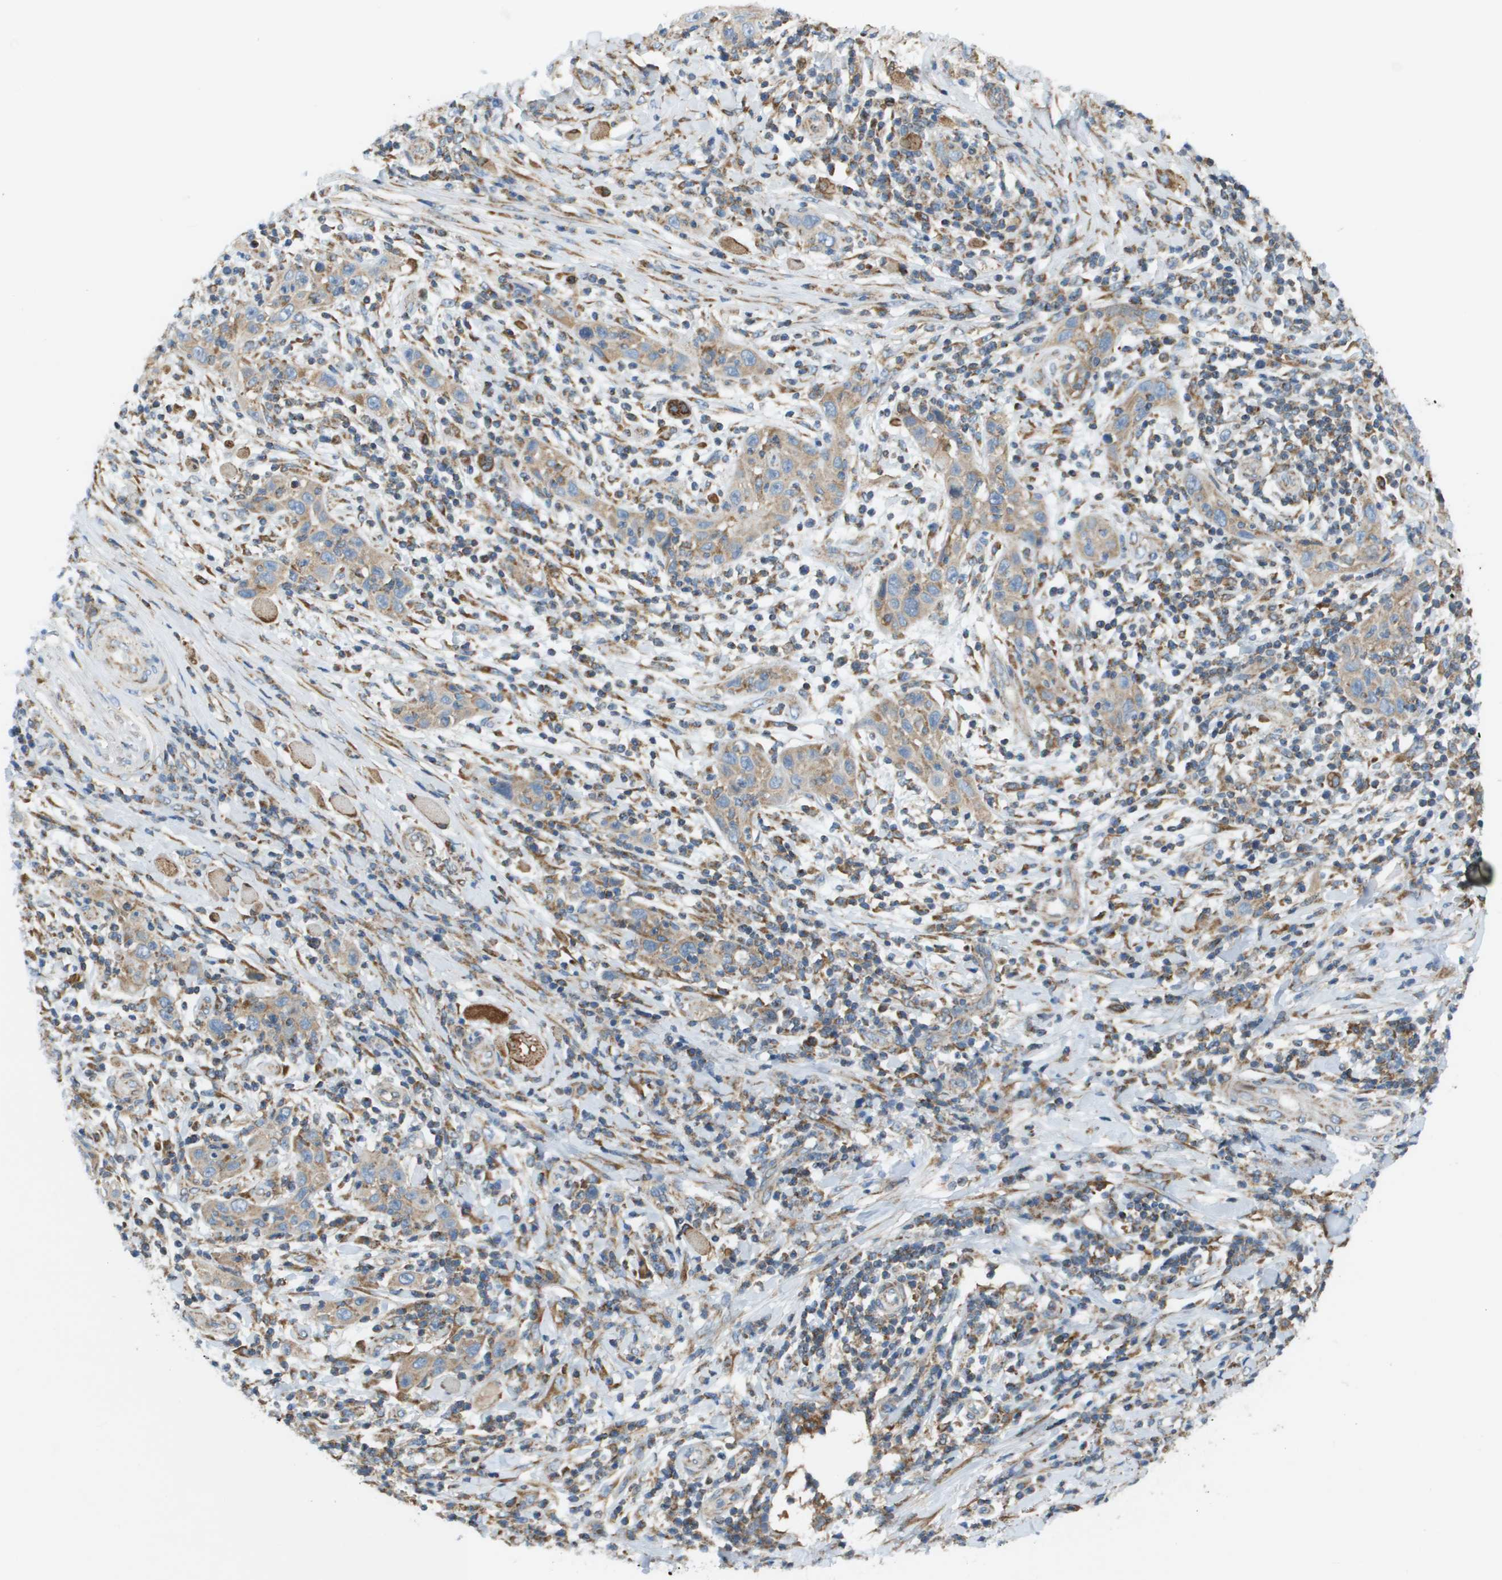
{"staining": {"intensity": "weak", "quantity": ">75%", "location": "cytoplasmic/membranous"}, "tissue": "skin cancer", "cell_type": "Tumor cells", "image_type": "cancer", "snomed": [{"axis": "morphology", "description": "Squamous cell carcinoma, NOS"}, {"axis": "topography", "description": "Skin"}], "caption": "This image displays IHC staining of human skin squamous cell carcinoma, with low weak cytoplasmic/membranous positivity in approximately >75% of tumor cells.", "gene": "TAOK3", "patient": {"sex": "female", "age": 88}}